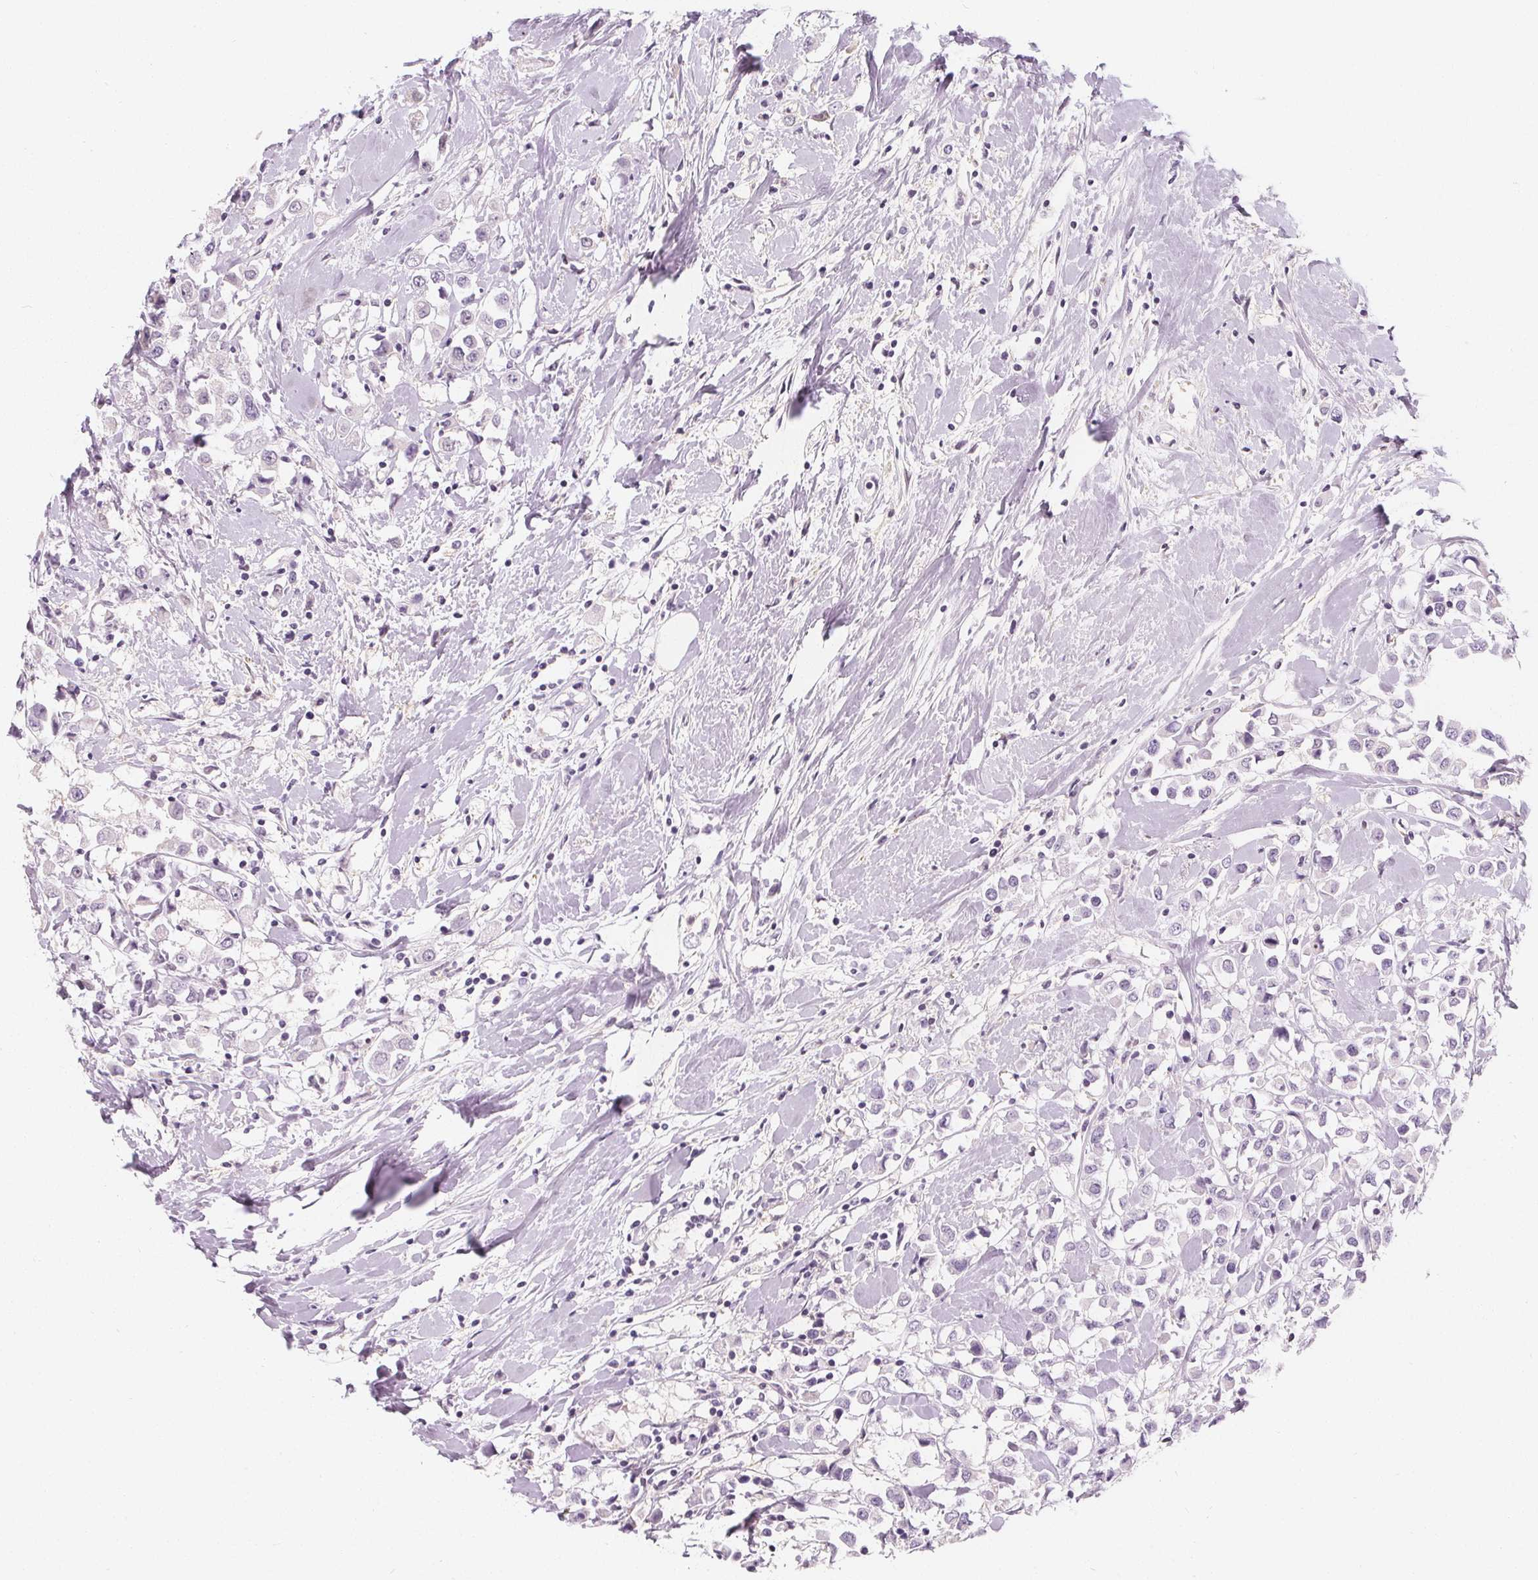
{"staining": {"intensity": "negative", "quantity": "none", "location": "none"}, "tissue": "breast cancer", "cell_type": "Tumor cells", "image_type": "cancer", "snomed": [{"axis": "morphology", "description": "Duct carcinoma"}, {"axis": "topography", "description": "Breast"}], "caption": "Immunohistochemical staining of breast cancer reveals no significant expression in tumor cells.", "gene": "UGP2", "patient": {"sex": "female", "age": 61}}